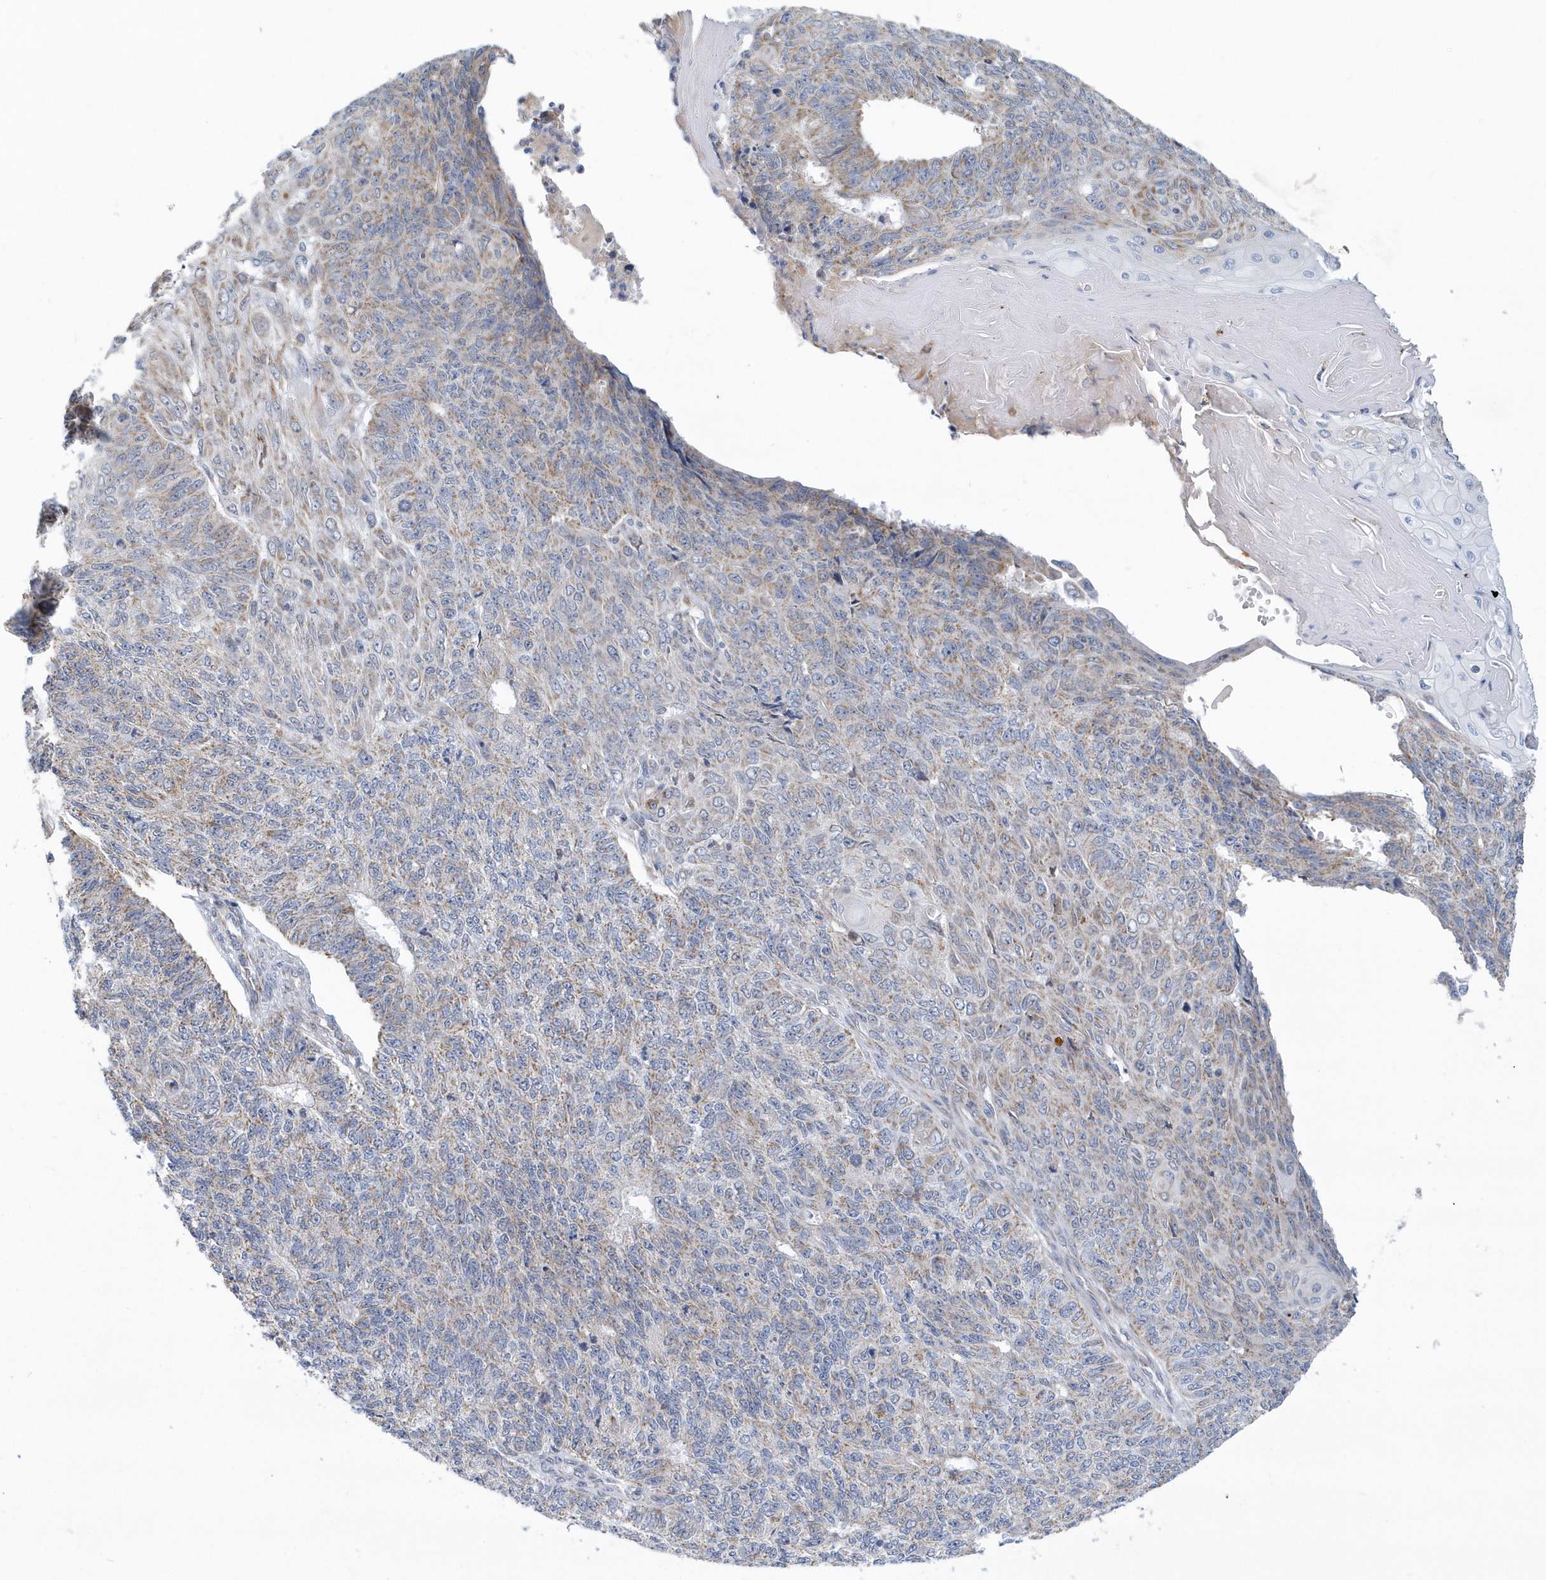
{"staining": {"intensity": "weak", "quantity": "25%-75%", "location": "cytoplasmic/membranous"}, "tissue": "endometrial cancer", "cell_type": "Tumor cells", "image_type": "cancer", "snomed": [{"axis": "morphology", "description": "Adenocarcinoma, NOS"}, {"axis": "topography", "description": "Endometrium"}], "caption": "IHC (DAB) staining of endometrial adenocarcinoma displays weak cytoplasmic/membranous protein expression in about 25%-75% of tumor cells. The staining is performed using DAB (3,3'-diaminobenzidine) brown chromogen to label protein expression. The nuclei are counter-stained blue using hematoxylin.", "gene": "VWA5B2", "patient": {"sex": "female", "age": 32}}